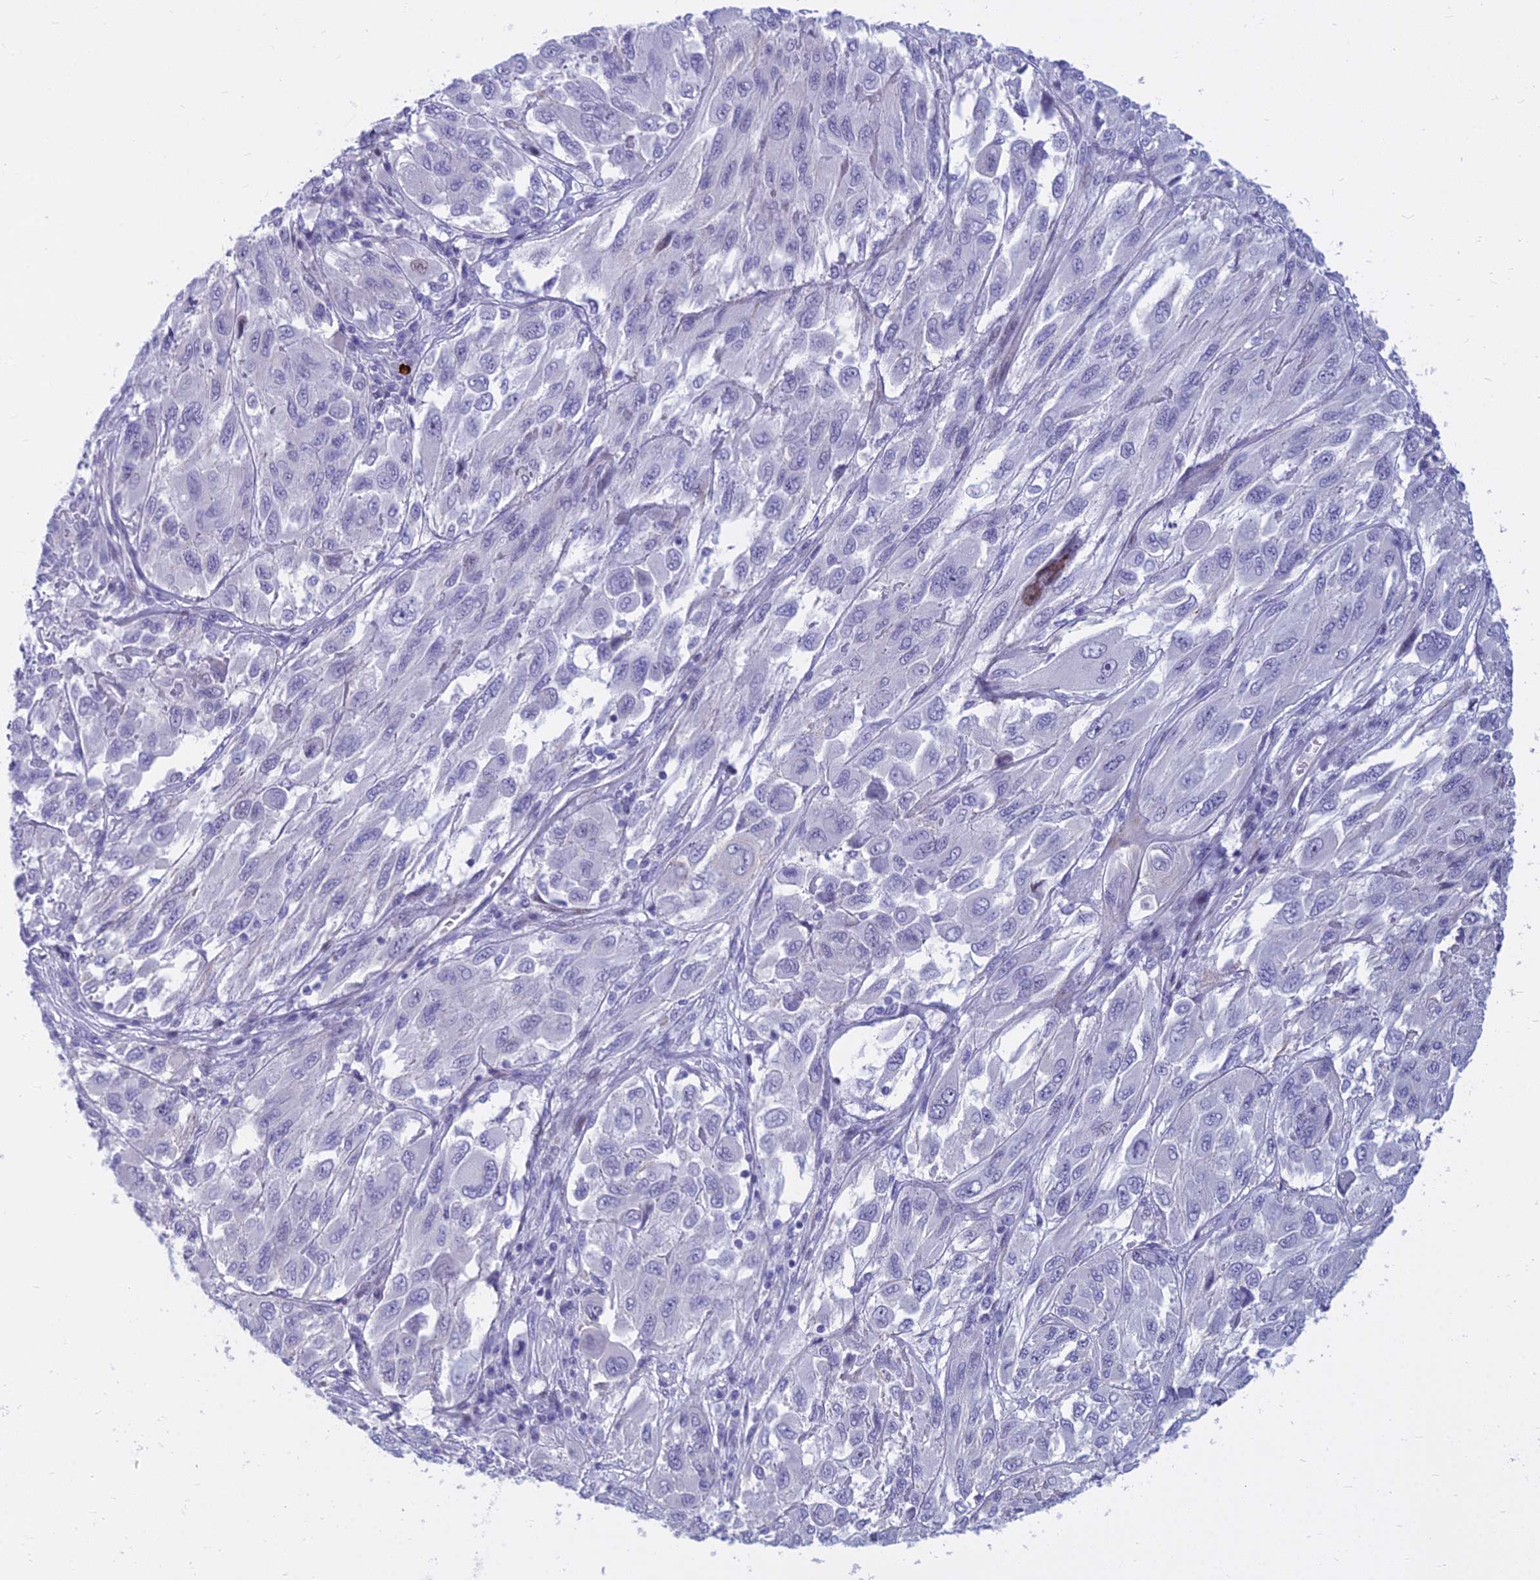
{"staining": {"intensity": "negative", "quantity": "none", "location": "none"}, "tissue": "melanoma", "cell_type": "Tumor cells", "image_type": "cancer", "snomed": [{"axis": "morphology", "description": "Malignant melanoma, NOS"}, {"axis": "topography", "description": "Skin"}], "caption": "Immunohistochemistry (IHC) of human melanoma reveals no expression in tumor cells.", "gene": "MYBPC2", "patient": {"sex": "female", "age": 91}}